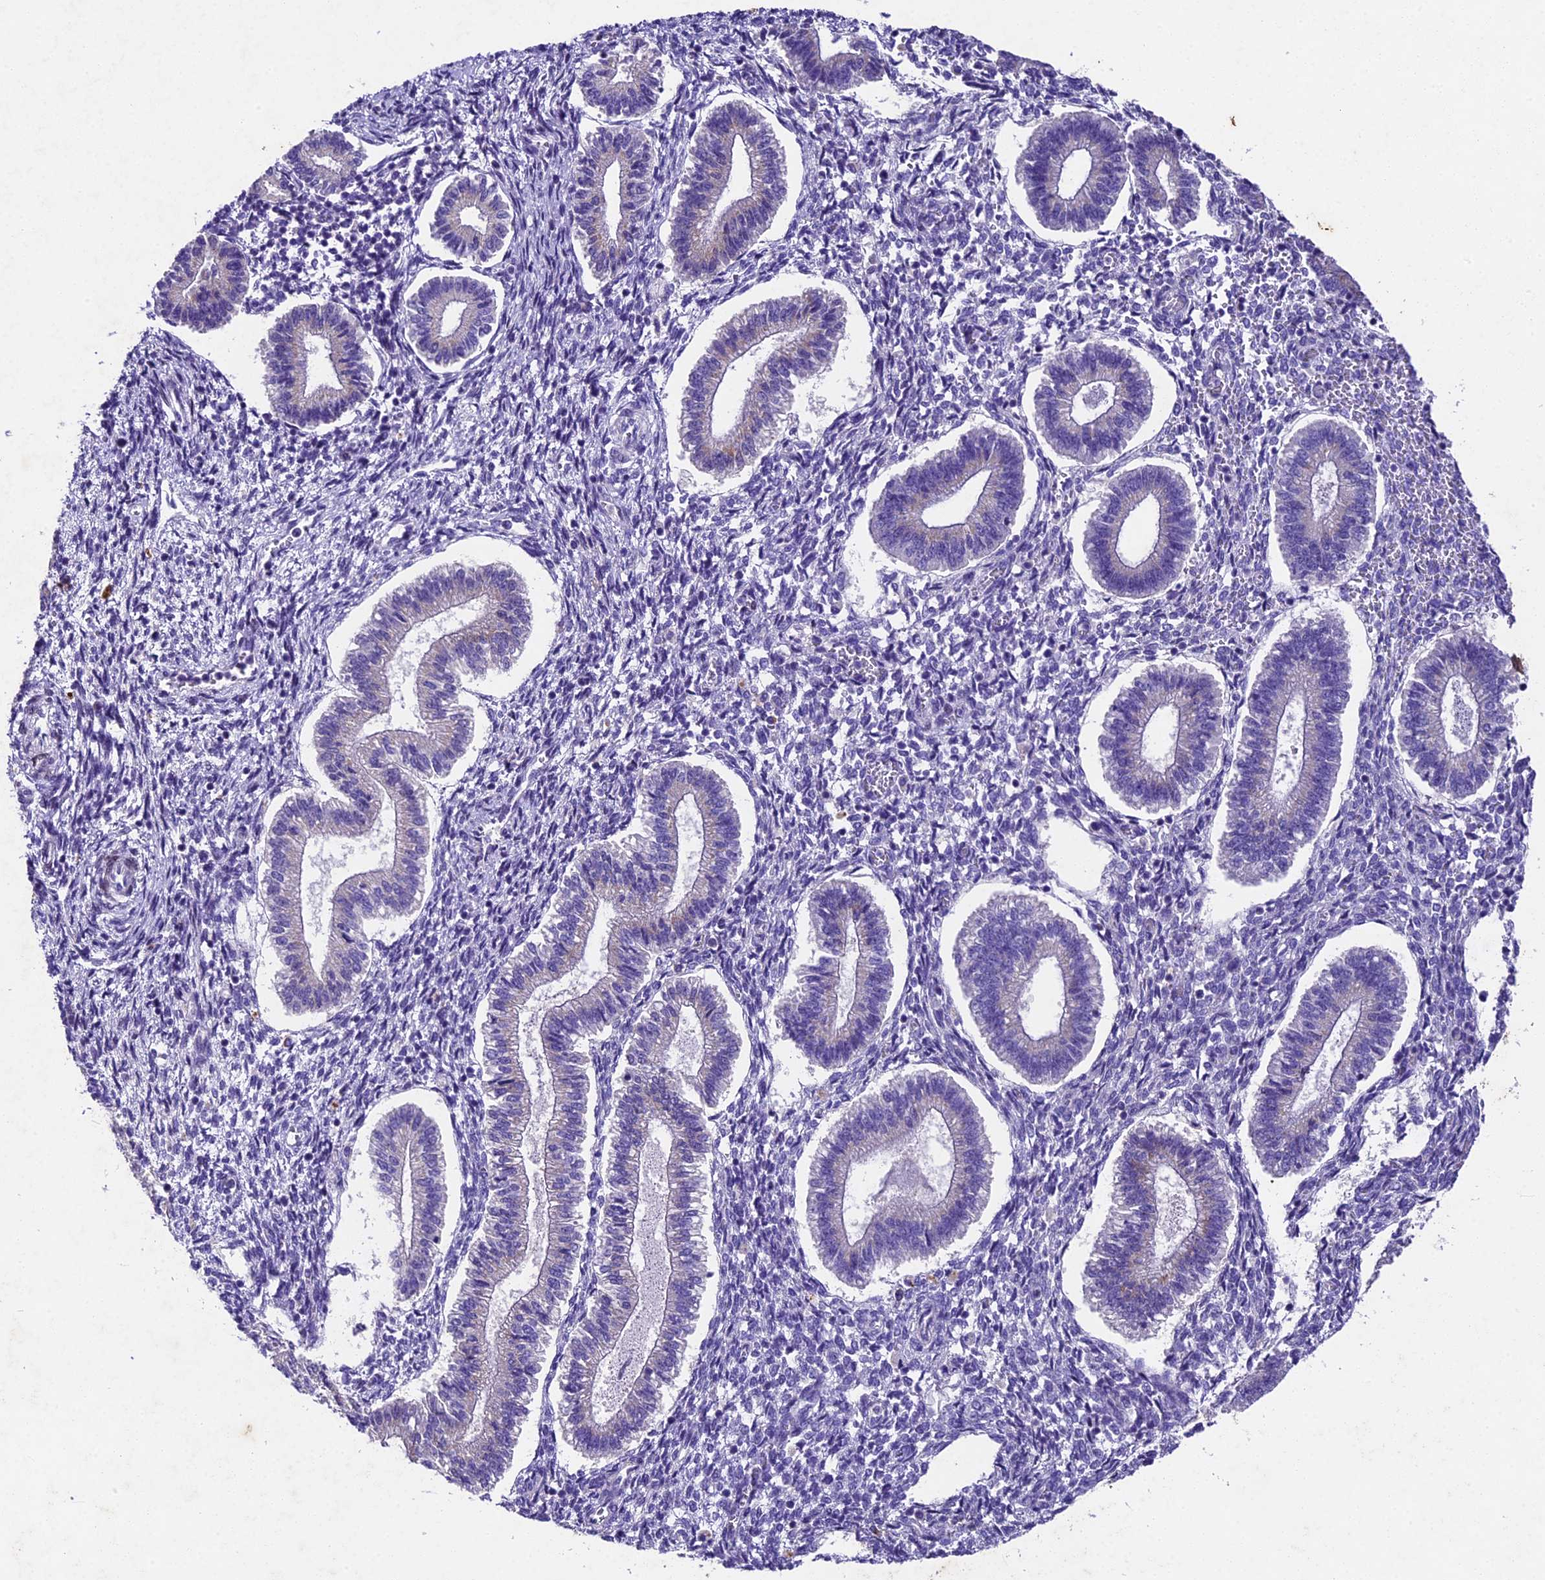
{"staining": {"intensity": "negative", "quantity": "none", "location": "none"}, "tissue": "endometrium", "cell_type": "Cells in endometrial stroma", "image_type": "normal", "snomed": [{"axis": "morphology", "description": "Normal tissue, NOS"}, {"axis": "topography", "description": "Endometrium"}], "caption": "There is no significant positivity in cells in endometrial stroma of endometrium. (DAB immunohistochemistry (IHC) with hematoxylin counter stain).", "gene": "IFT140", "patient": {"sex": "female", "age": 25}}